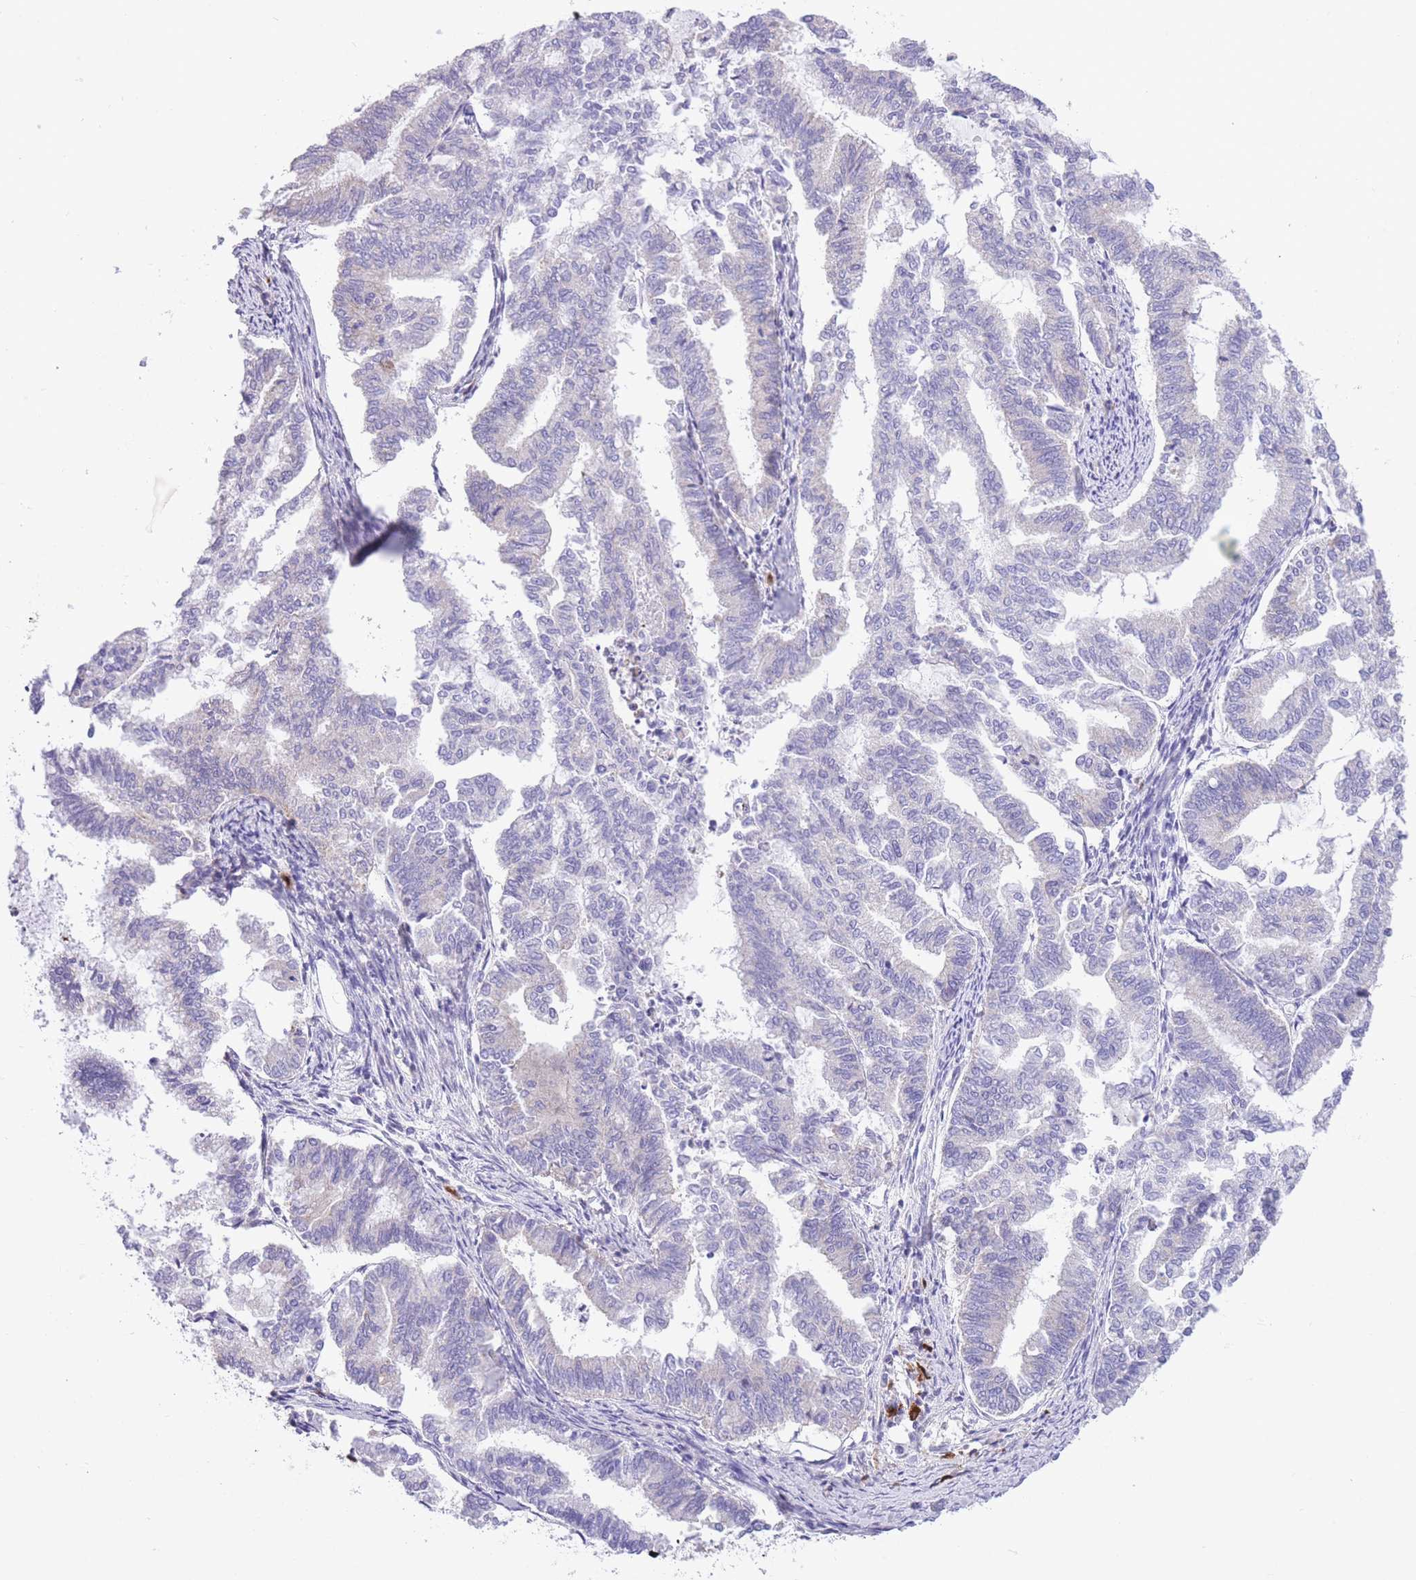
{"staining": {"intensity": "negative", "quantity": "none", "location": "none"}, "tissue": "endometrial cancer", "cell_type": "Tumor cells", "image_type": "cancer", "snomed": [{"axis": "morphology", "description": "Adenocarcinoma, NOS"}, {"axis": "topography", "description": "Endometrium"}], "caption": "Tumor cells are negative for brown protein staining in endometrial cancer (adenocarcinoma). The staining is performed using DAB (3,3'-diaminobenzidine) brown chromogen with nuclei counter-stained in using hematoxylin.", "gene": "RHOU", "patient": {"sex": "female", "age": 79}}